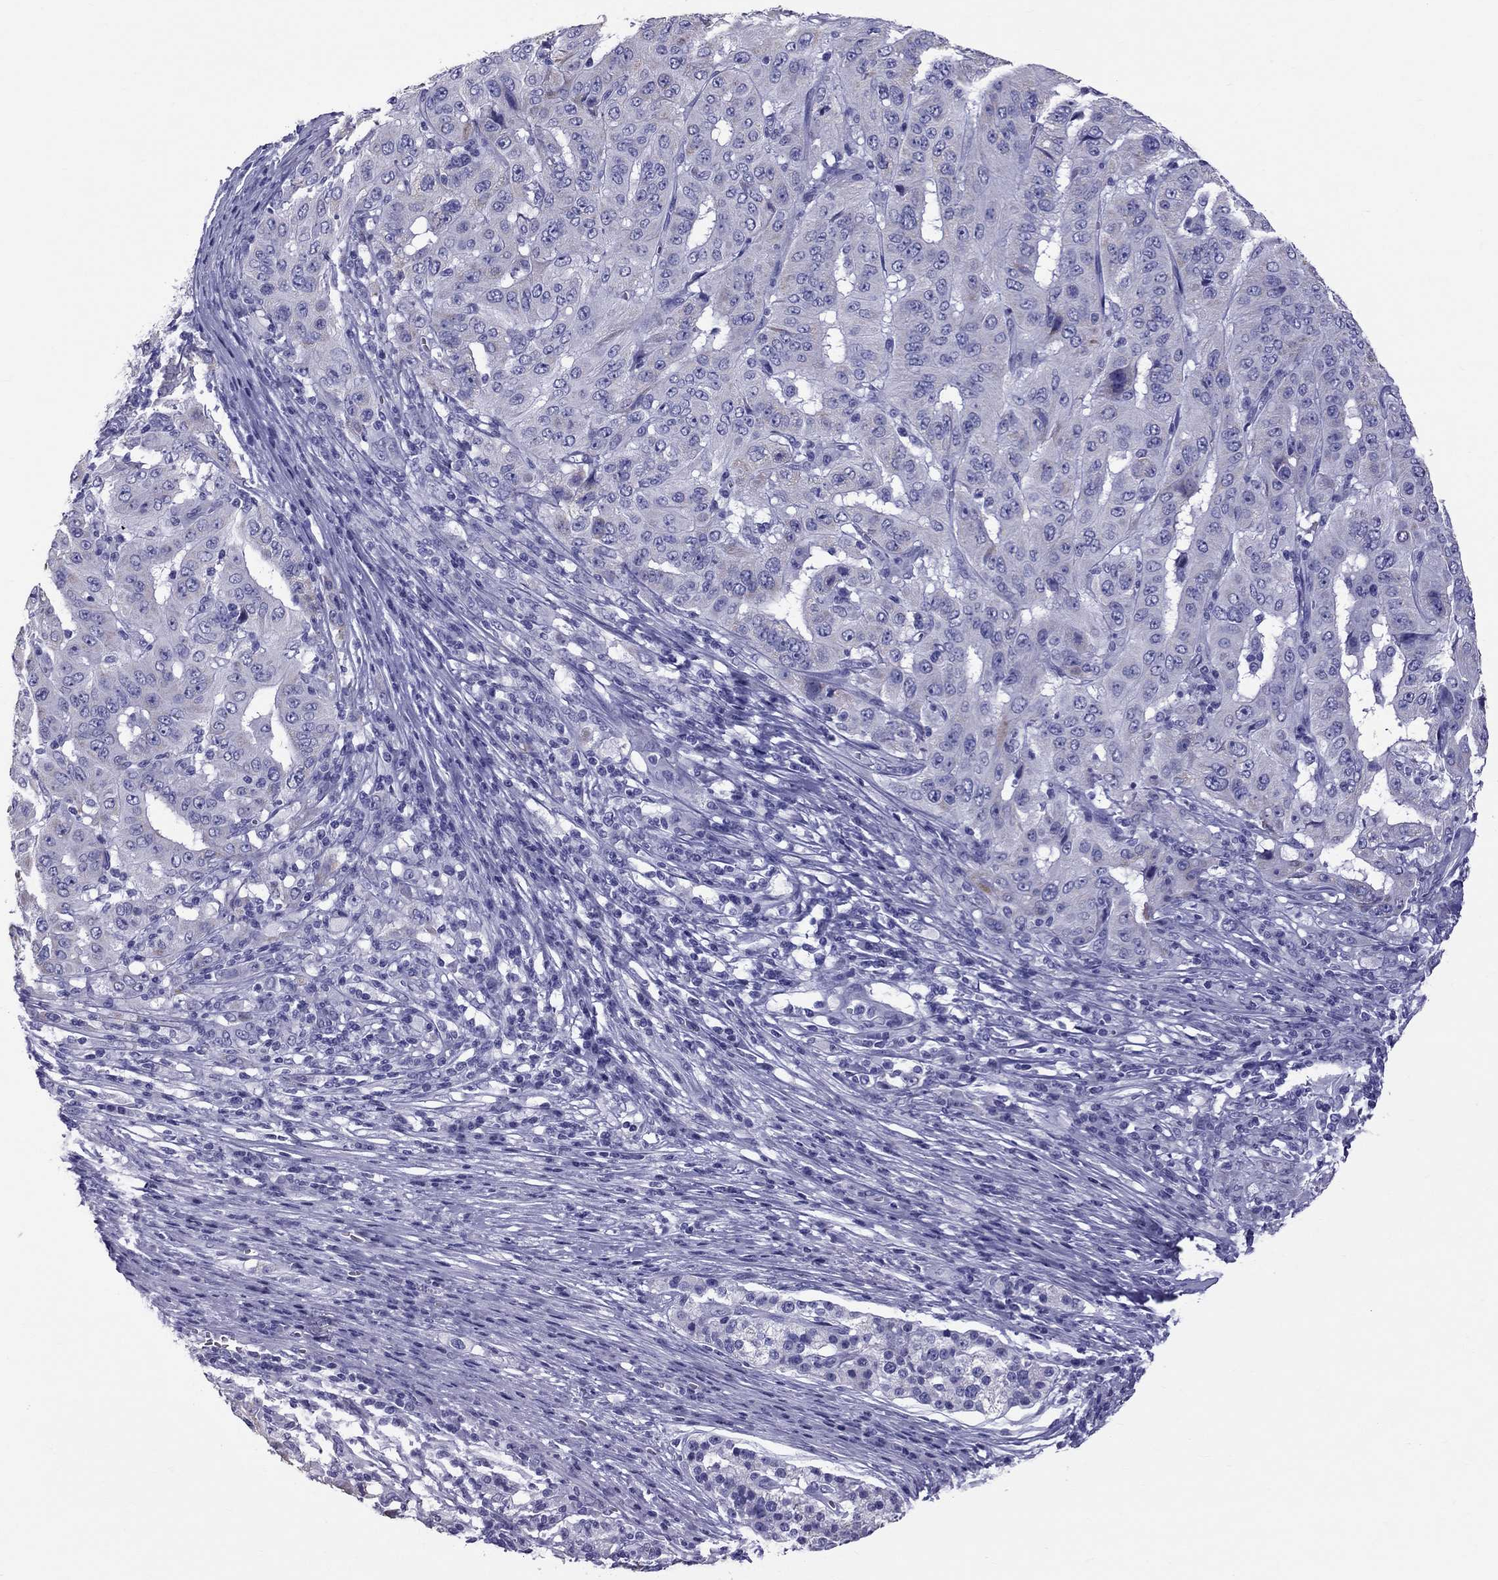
{"staining": {"intensity": "negative", "quantity": "none", "location": "none"}, "tissue": "pancreatic cancer", "cell_type": "Tumor cells", "image_type": "cancer", "snomed": [{"axis": "morphology", "description": "Adenocarcinoma, NOS"}, {"axis": "topography", "description": "Pancreas"}], "caption": "Image shows no protein expression in tumor cells of adenocarcinoma (pancreatic) tissue.", "gene": "TTLL13", "patient": {"sex": "male", "age": 63}}